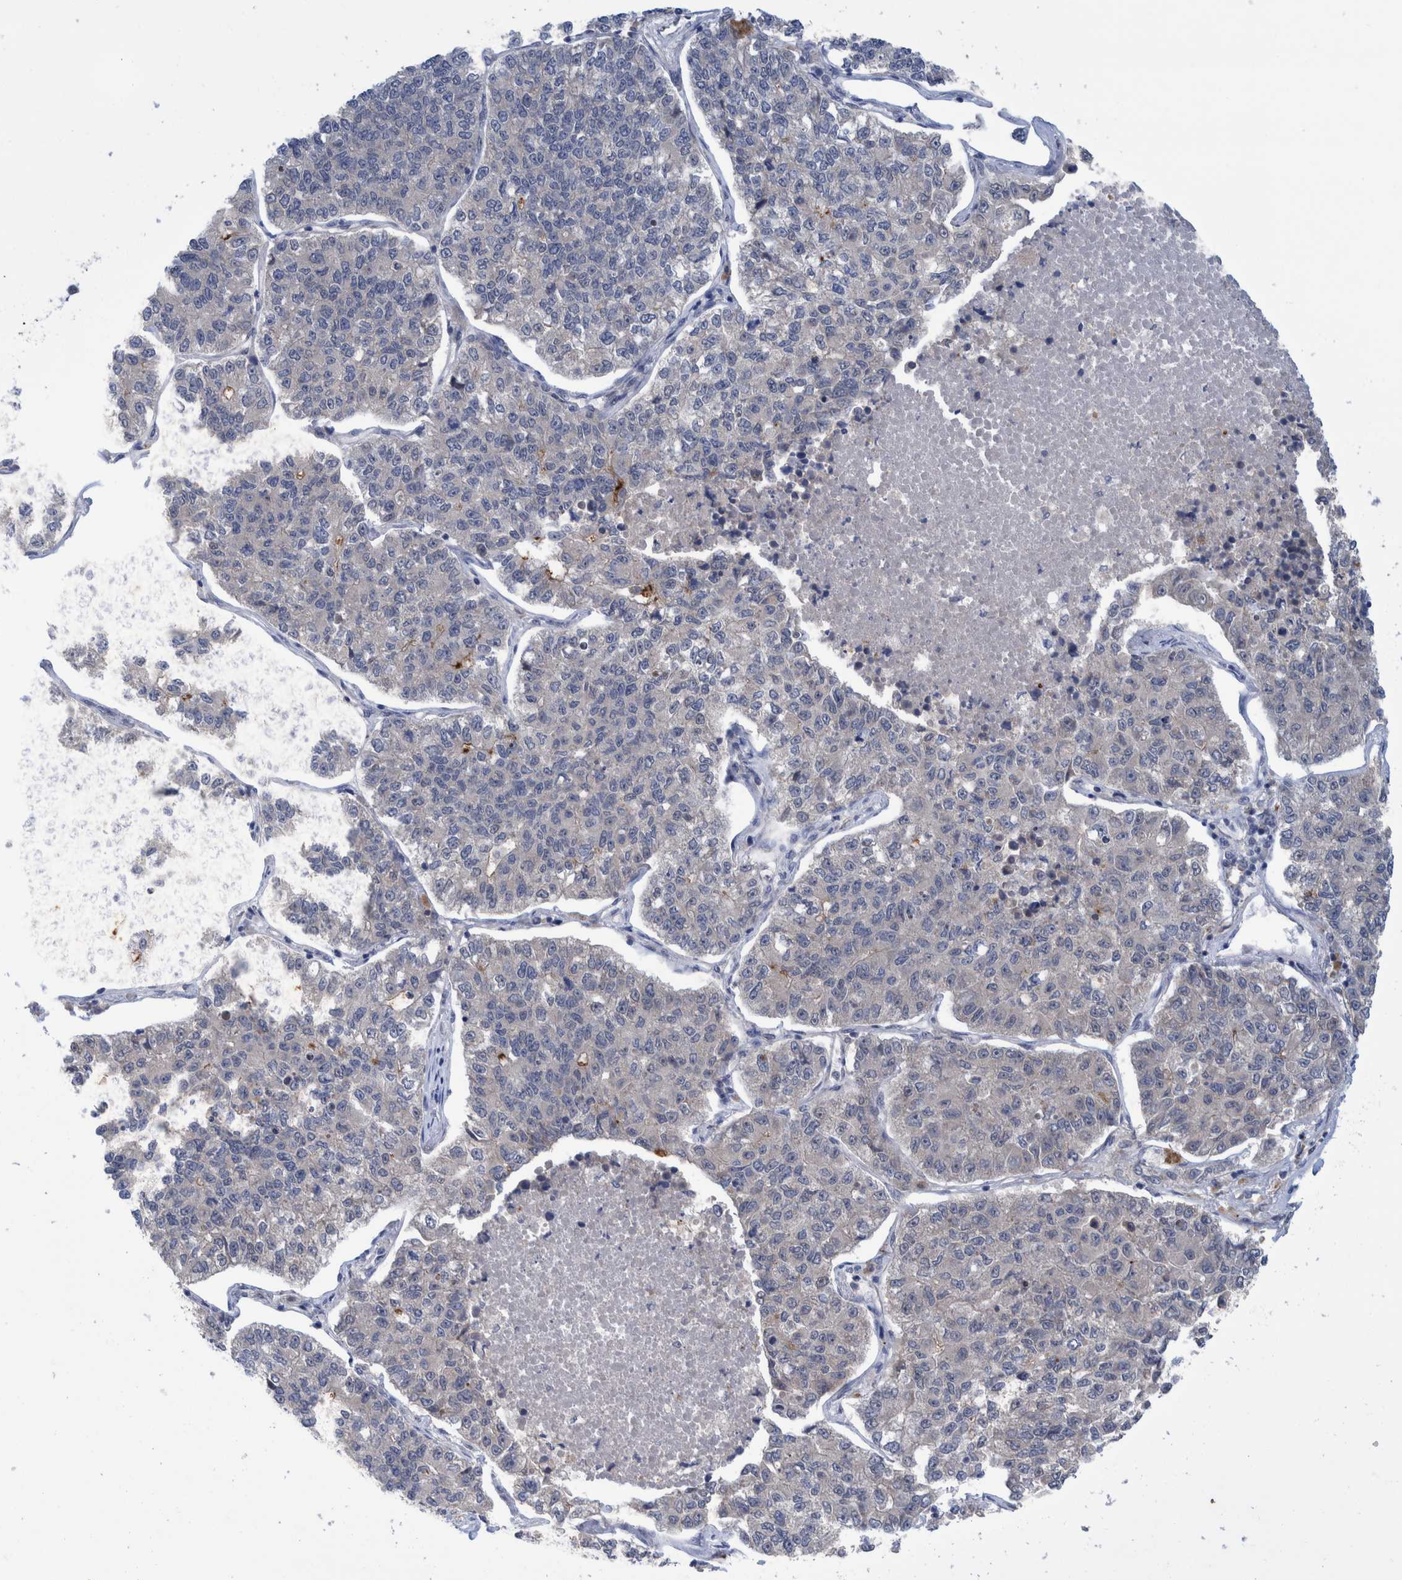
{"staining": {"intensity": "negative", "quantity": "none", "location": "none"}, "tissue": "lung cancer", "cell_type": "Tumor cells", "image_type": "cancer", "snomed": [{"axis": "morphology", "description": "Adenocarcinoma, NOS"}, {"axis": "topography", "description": "Lung"}], "caption": "There is no significant positivity in tumor cells of lung adenocarcinoma.", "gene": "PLPBP", "patient": {"sex": "male", "age": 49}}